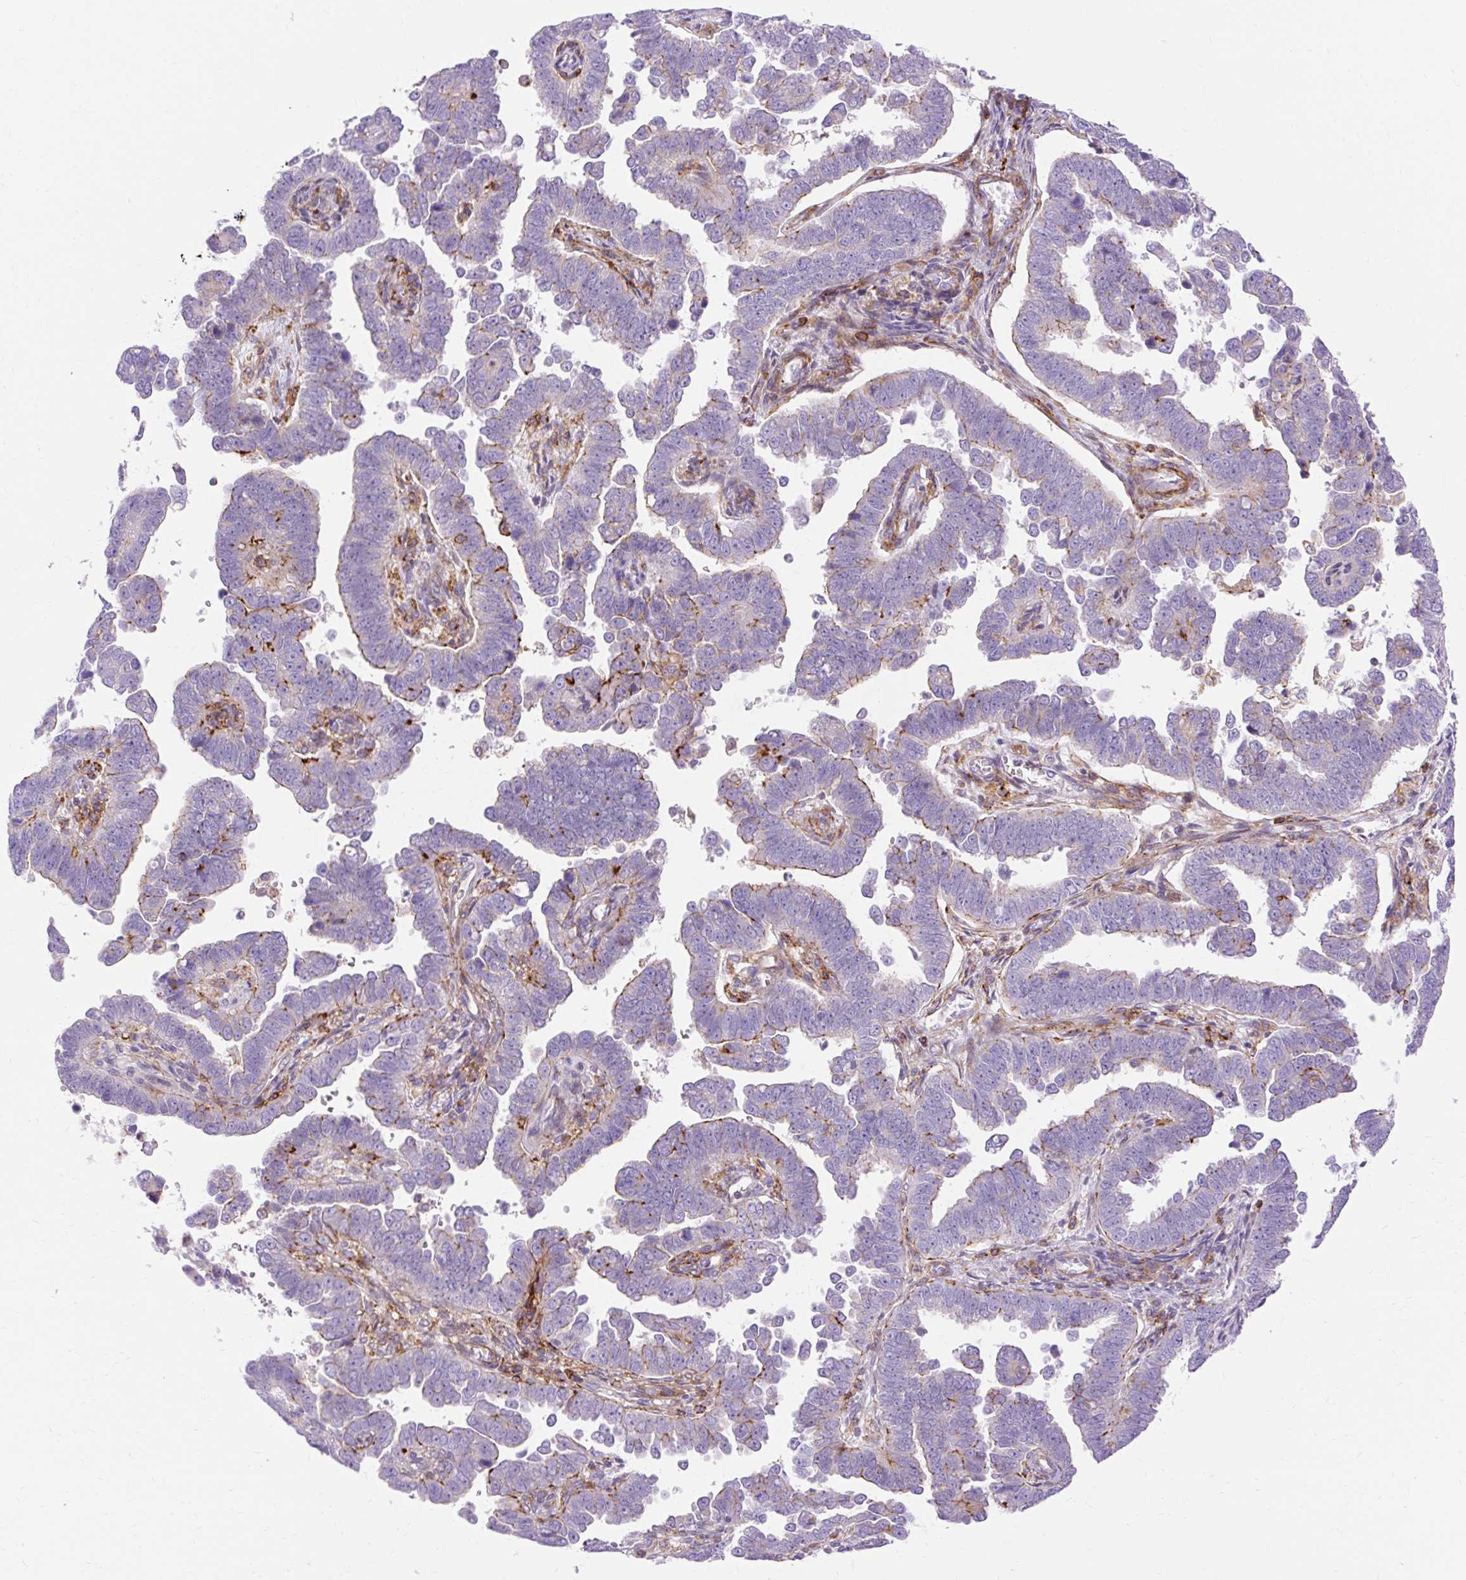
{"staining": {"intensity": "negative", "quantity": "none", "location": "none"}, "tissue": "endometrial cancer", "cell_type": "Tumor cells", "image_type": "cancer", "snomed": [{"axis": "morphology", "description": "Adenocarcinoma, NOS"}, {"axis": "topography", "description": "Endometrium"}], "caption": "Immunohistochemistry (IHC) image of neoplastic tissue: endometrial cancer (adenocarcinoma) stained with DAB (3,3'-diaminobenzidine) shows no significant protein positivity in tumor cells.", "gene": "CORO7-PAM16", "patient": {"sex": "female", "age": 75}}